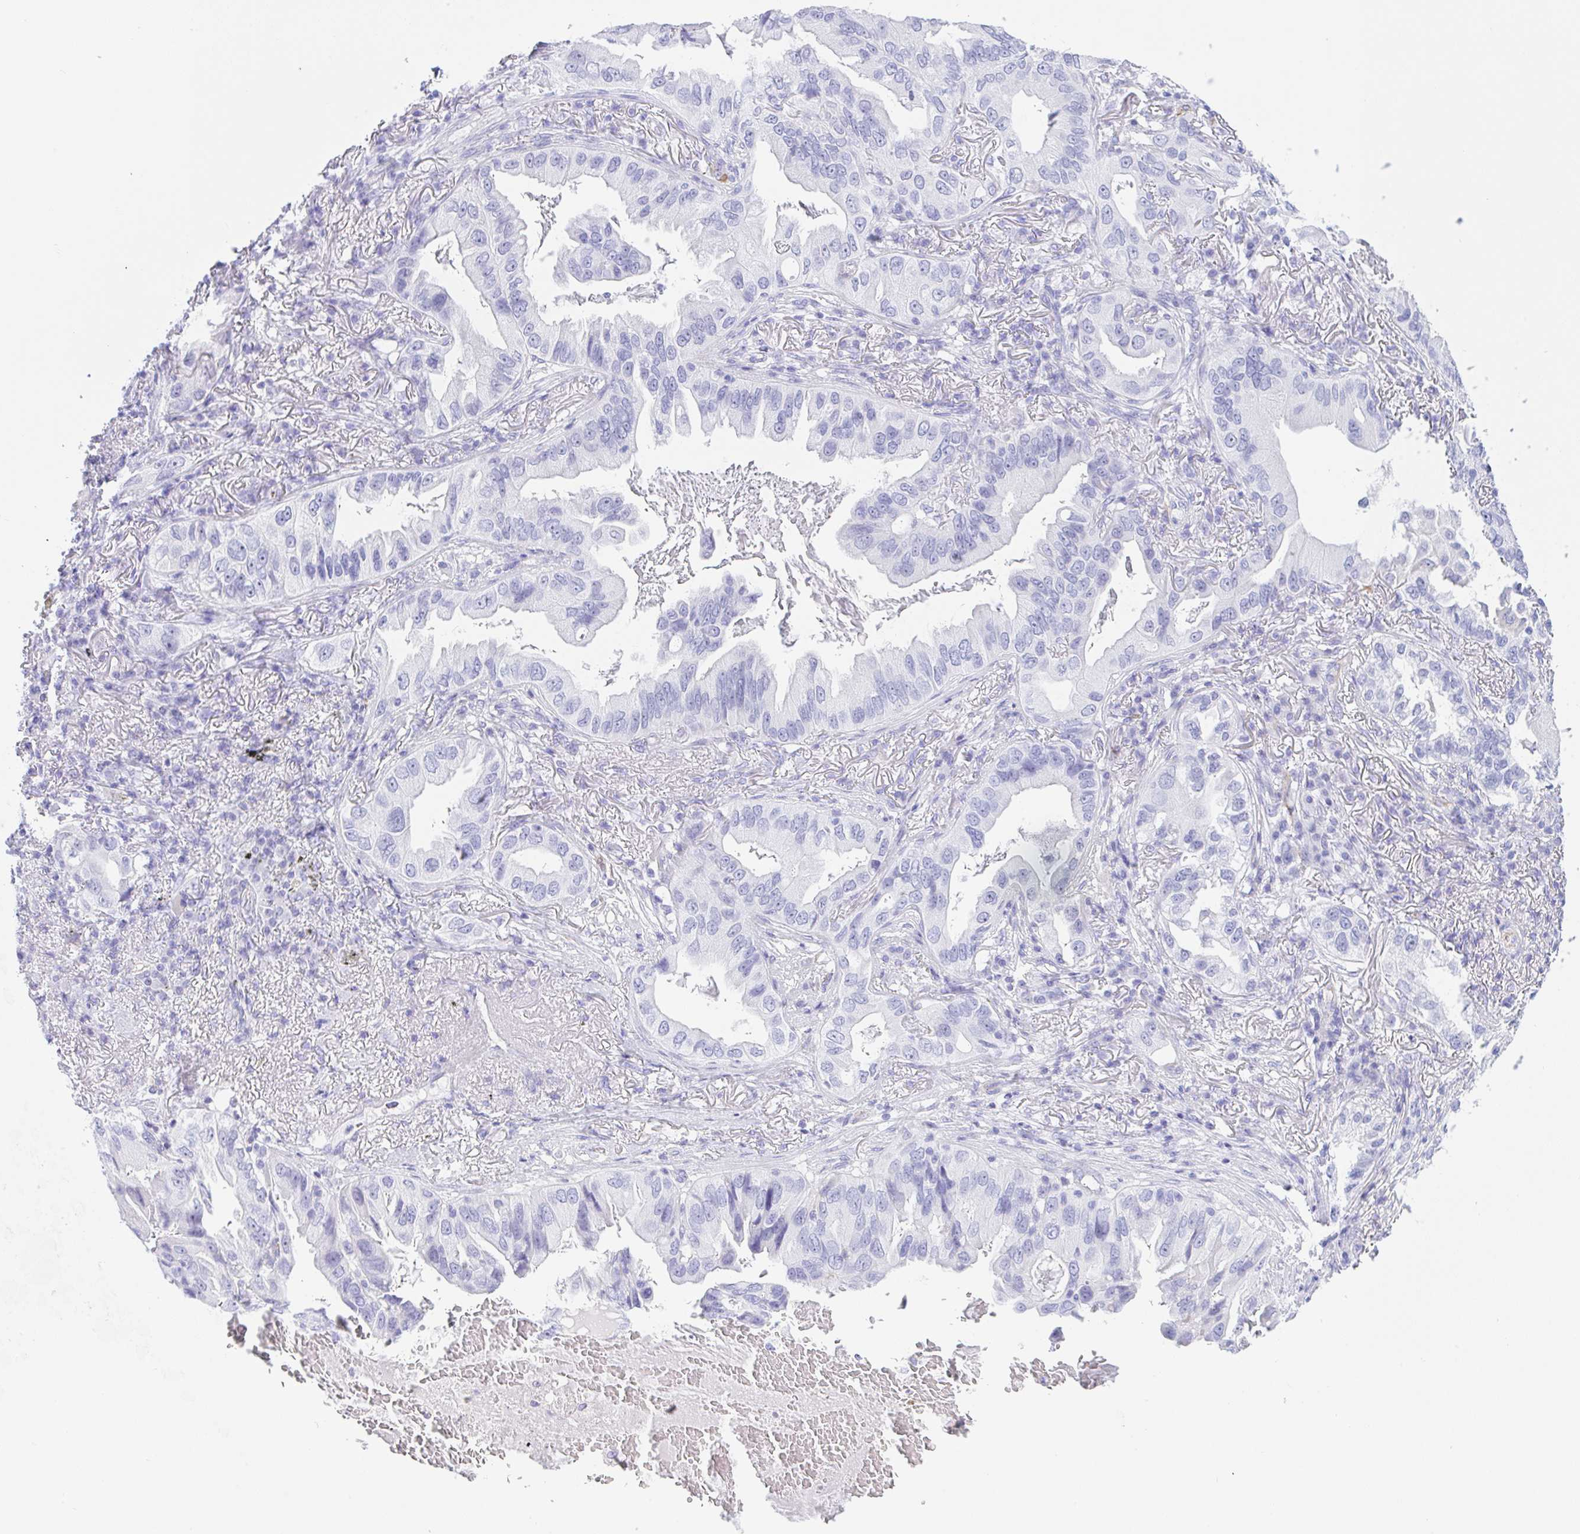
{"staining": {"intensity": "negative", "quantity": "none", "location": "none"}, "tissue": "lung cancer", "cell_type": "Tumor cells", "image_type": "cancer", "snomed": [{"axis": "morphology", "description": "Adenocarcinoma, NOS"}, {"axis": "topography", "description": "Lung"}], "caption": "Lung adenocarcinoma was stained to show a protein in brown. There is no significant expression in tumor cells.", "gene": "NDUFAF8", "patient": {"sex": "female", "age": 69}}